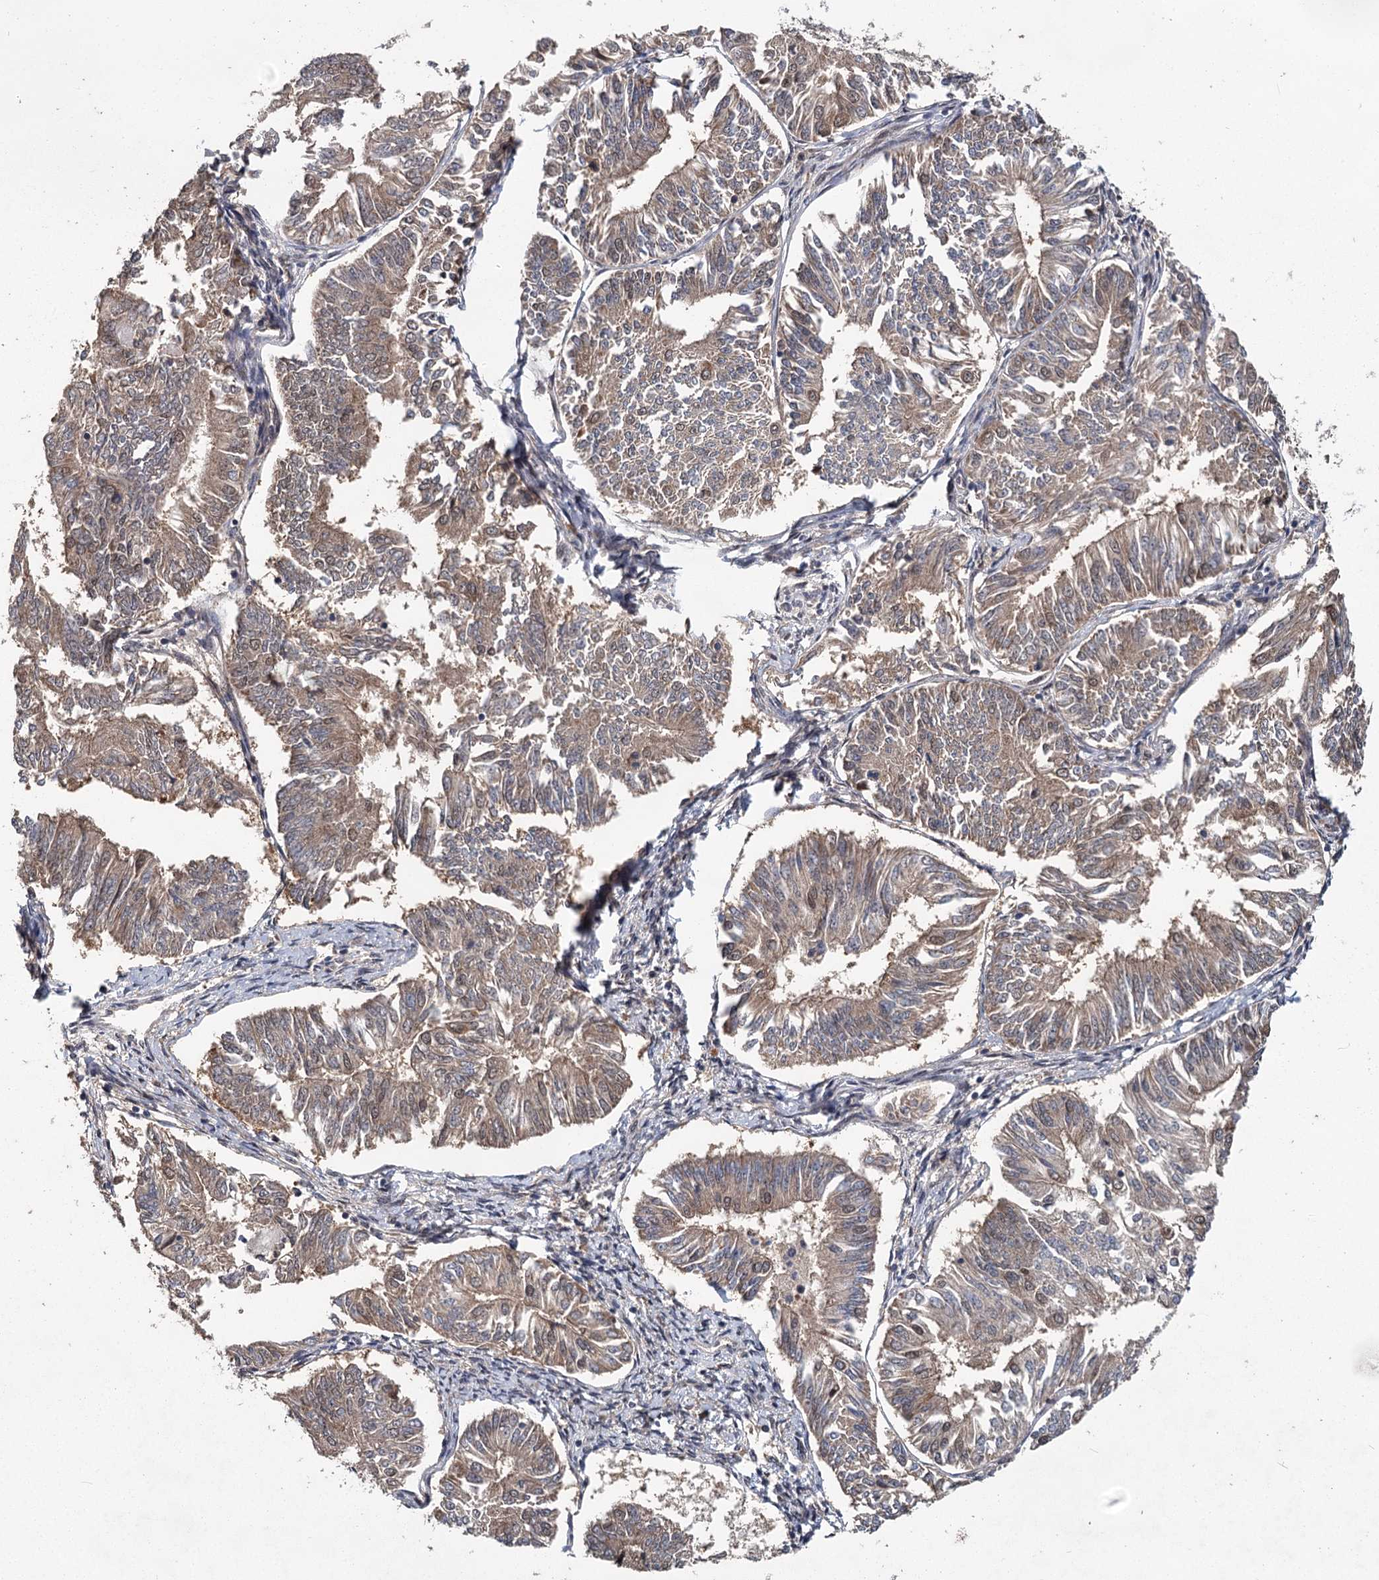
{"staining": {"intensity": "weak", "quantity": ">75%", "location": "cytoplasmic/membranous"}, "tissue": "endometrial cancer", "cell_type": "Tumor cells", "image_type": "cancer", "snomed": [{"axis": "morphology", "description": "Adenocarcinoma, NOS"}, {"axis": "topography", "description": "Endometrium"}], "caption": "Endometrial cancer (adenocarcinoma) stained with IHC displays weak cytoplasmic/membranous staining in about >75% of tumor cells. The staining was performed using DAB (3,3'-diaminobenzidine), with brown indicating positive protein expression. Nuclei are stained blue with hematoxylin.", "gene": "MYG1", "patient": {"sex": "female", "age": 58}}